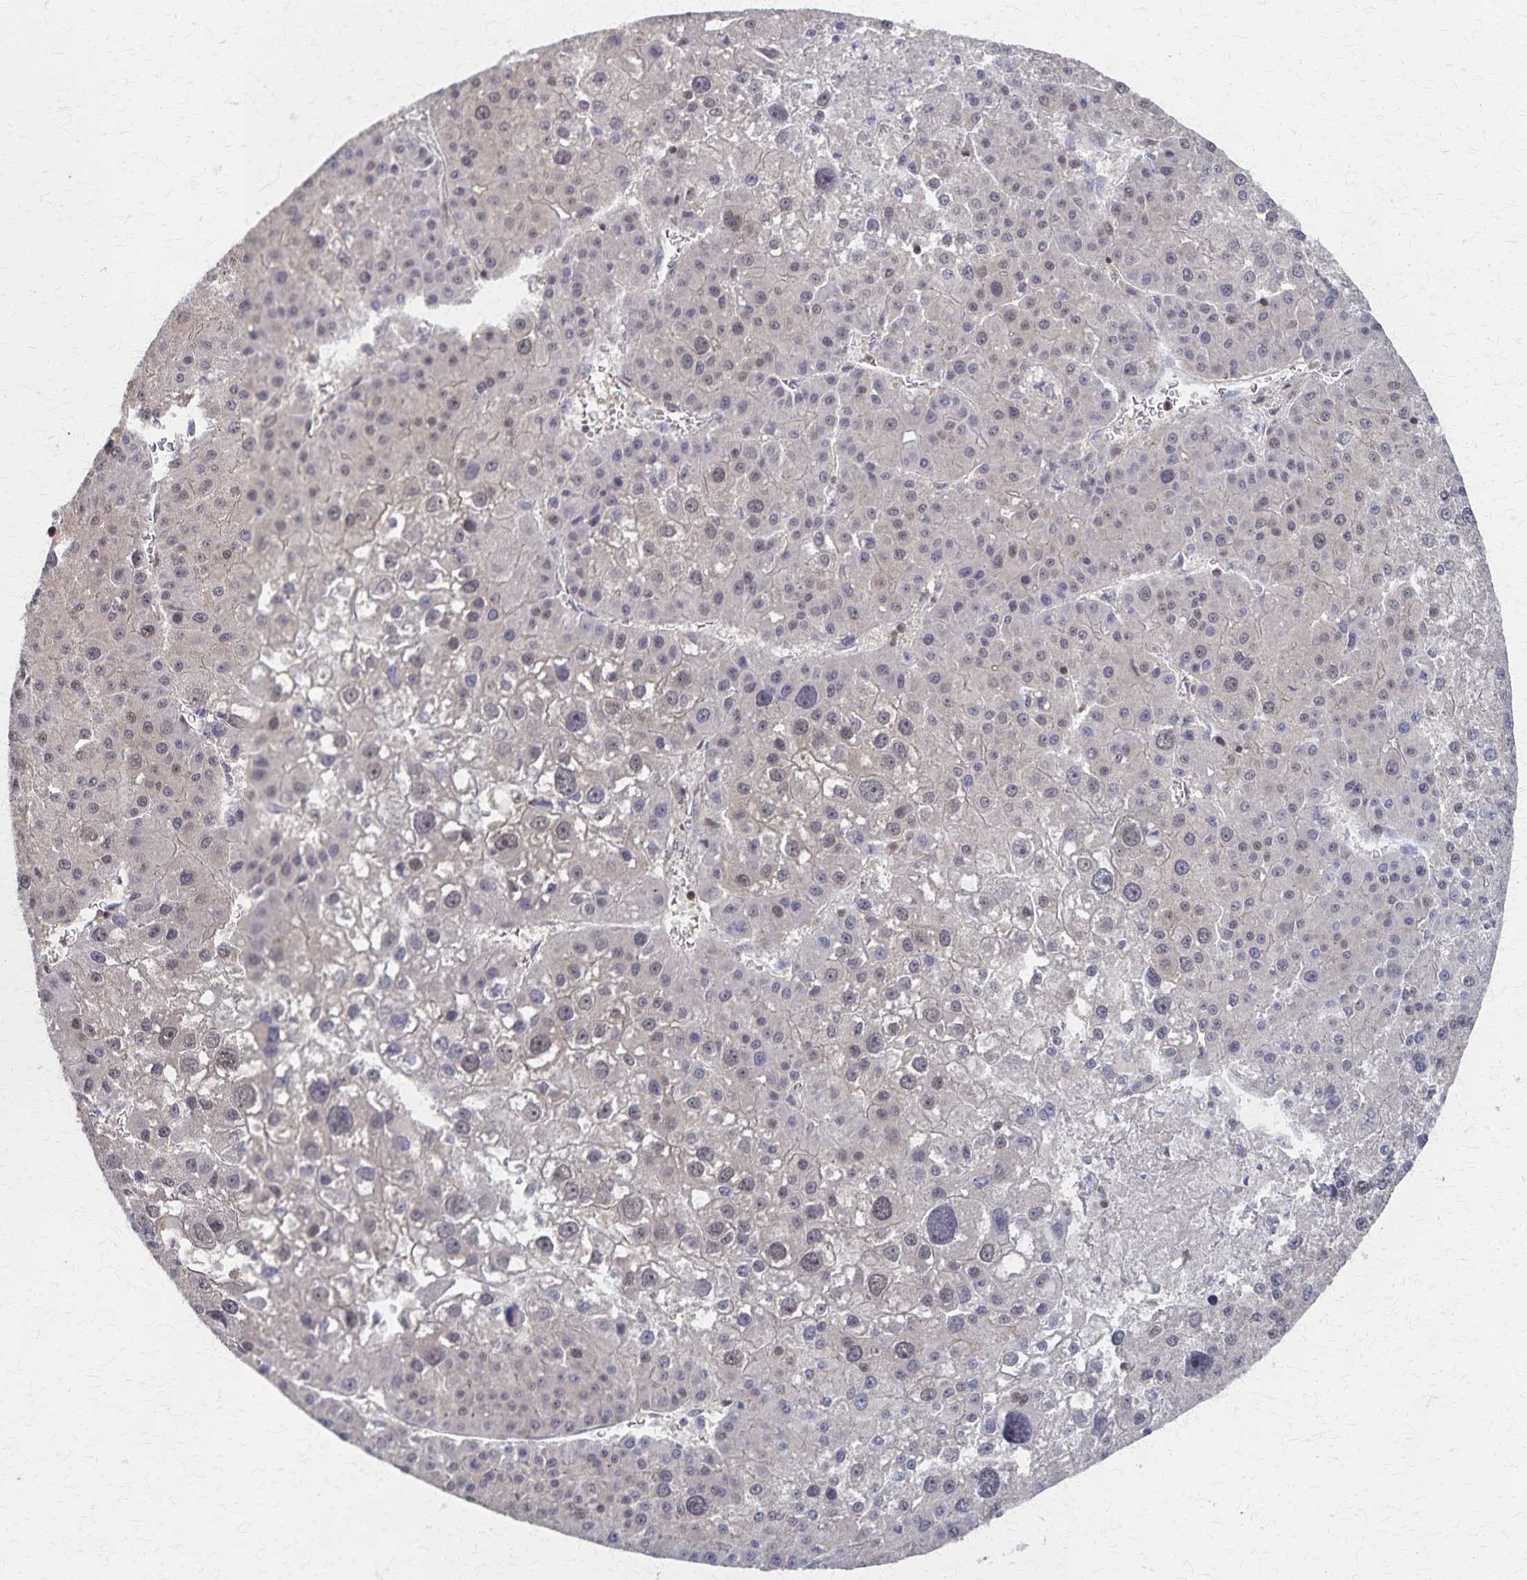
{"staining": {"intensity": "negative", "quantity": "none", "location": "none"}, "tissue": "liver cancer", "cell_type": "Tumor cells", "image_type": "cancer", "snomed": [{"axis": "morphology", "description": "Carcinoma, Hepatocellular, NOS"}, {"axis": "topography", "description": "Liver"}], "caption": "Tumor cells show no significant positivity in hepatocellular carcinoma (liver).", "gene": "GTF2B", "patient": {"sex": "male", "age": 73}}